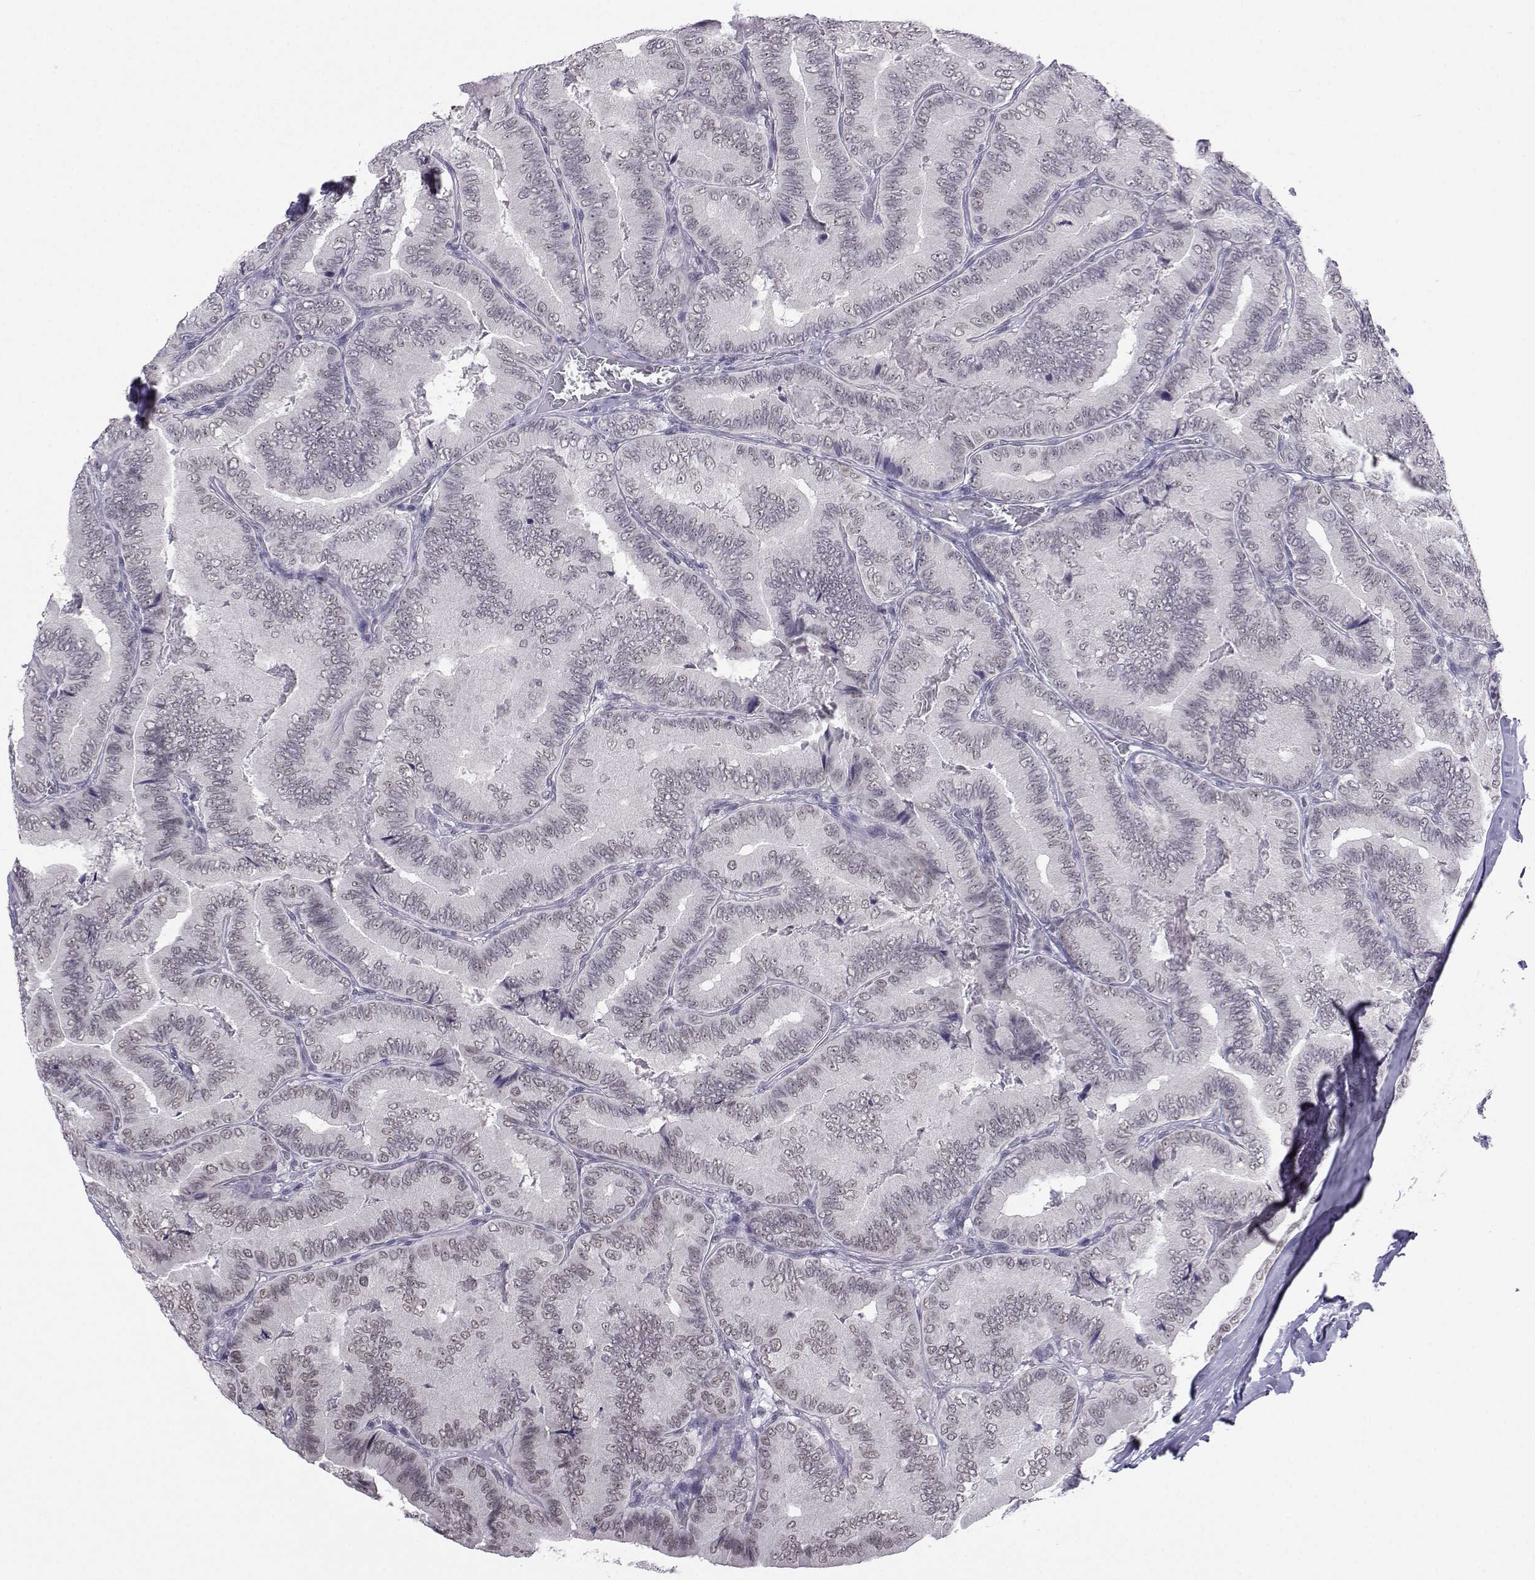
{"staining": {"intensity": "negative", "quantity": "none", "location": "none"}, "tissue": "thyroid cancer", "cell_type": "Tumor cells", "image_type": "cancer", "snomed": [{"axis": "morphology", "description": "Papillary adenocarcinoma, NOS"}, {"axis": "topography", "description": "Thyroid gland"}], "caption": "Immunohistochemical staining of human papillary adenocarcinoma (thyroid) shows no significant expression in tumor cells.", "gene": "MED26", "patient": {"sex": "male", "age": 61}}